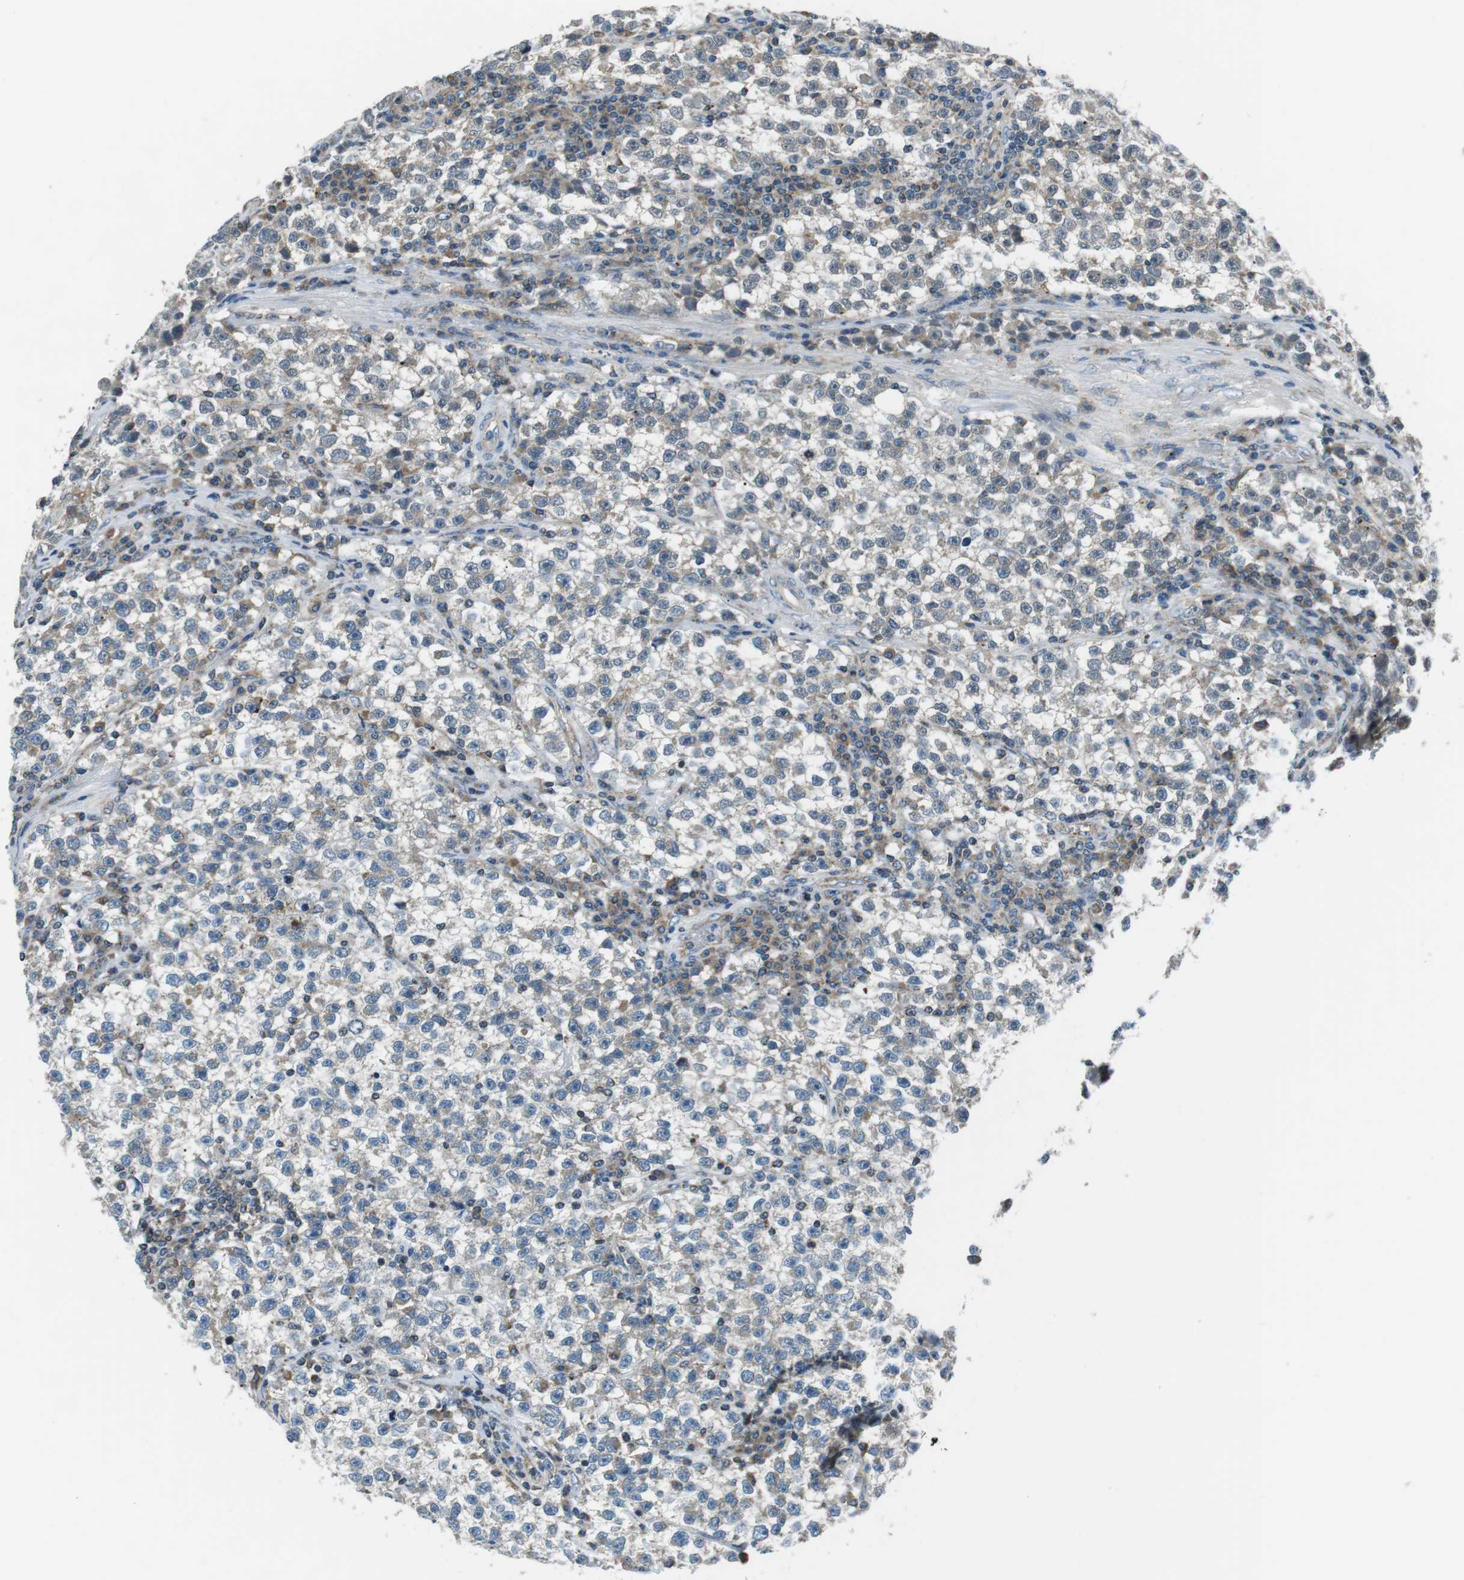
{"staining": {"intensity": "negative", "quantity": "none", "location": "none"}, "tissue": "testis cancer", "cell_type": "Tumor cells", "image_type": "cancer", "snomed": [{"axis": "morphology", "description": "Seminoma, NOS"}, {"axis": "topography", "description": "Testis"}], "caption": "High magnification brightfield microscopy of testis cancer (seminoma) stained with DAB (3,3'-diaminobenzidine) (brown) and counterstained with hematoxylin (blue): tumor cells show no significant staining.", "gene": "FAM3B", "patient": {"sex": "male", "age": 22}}